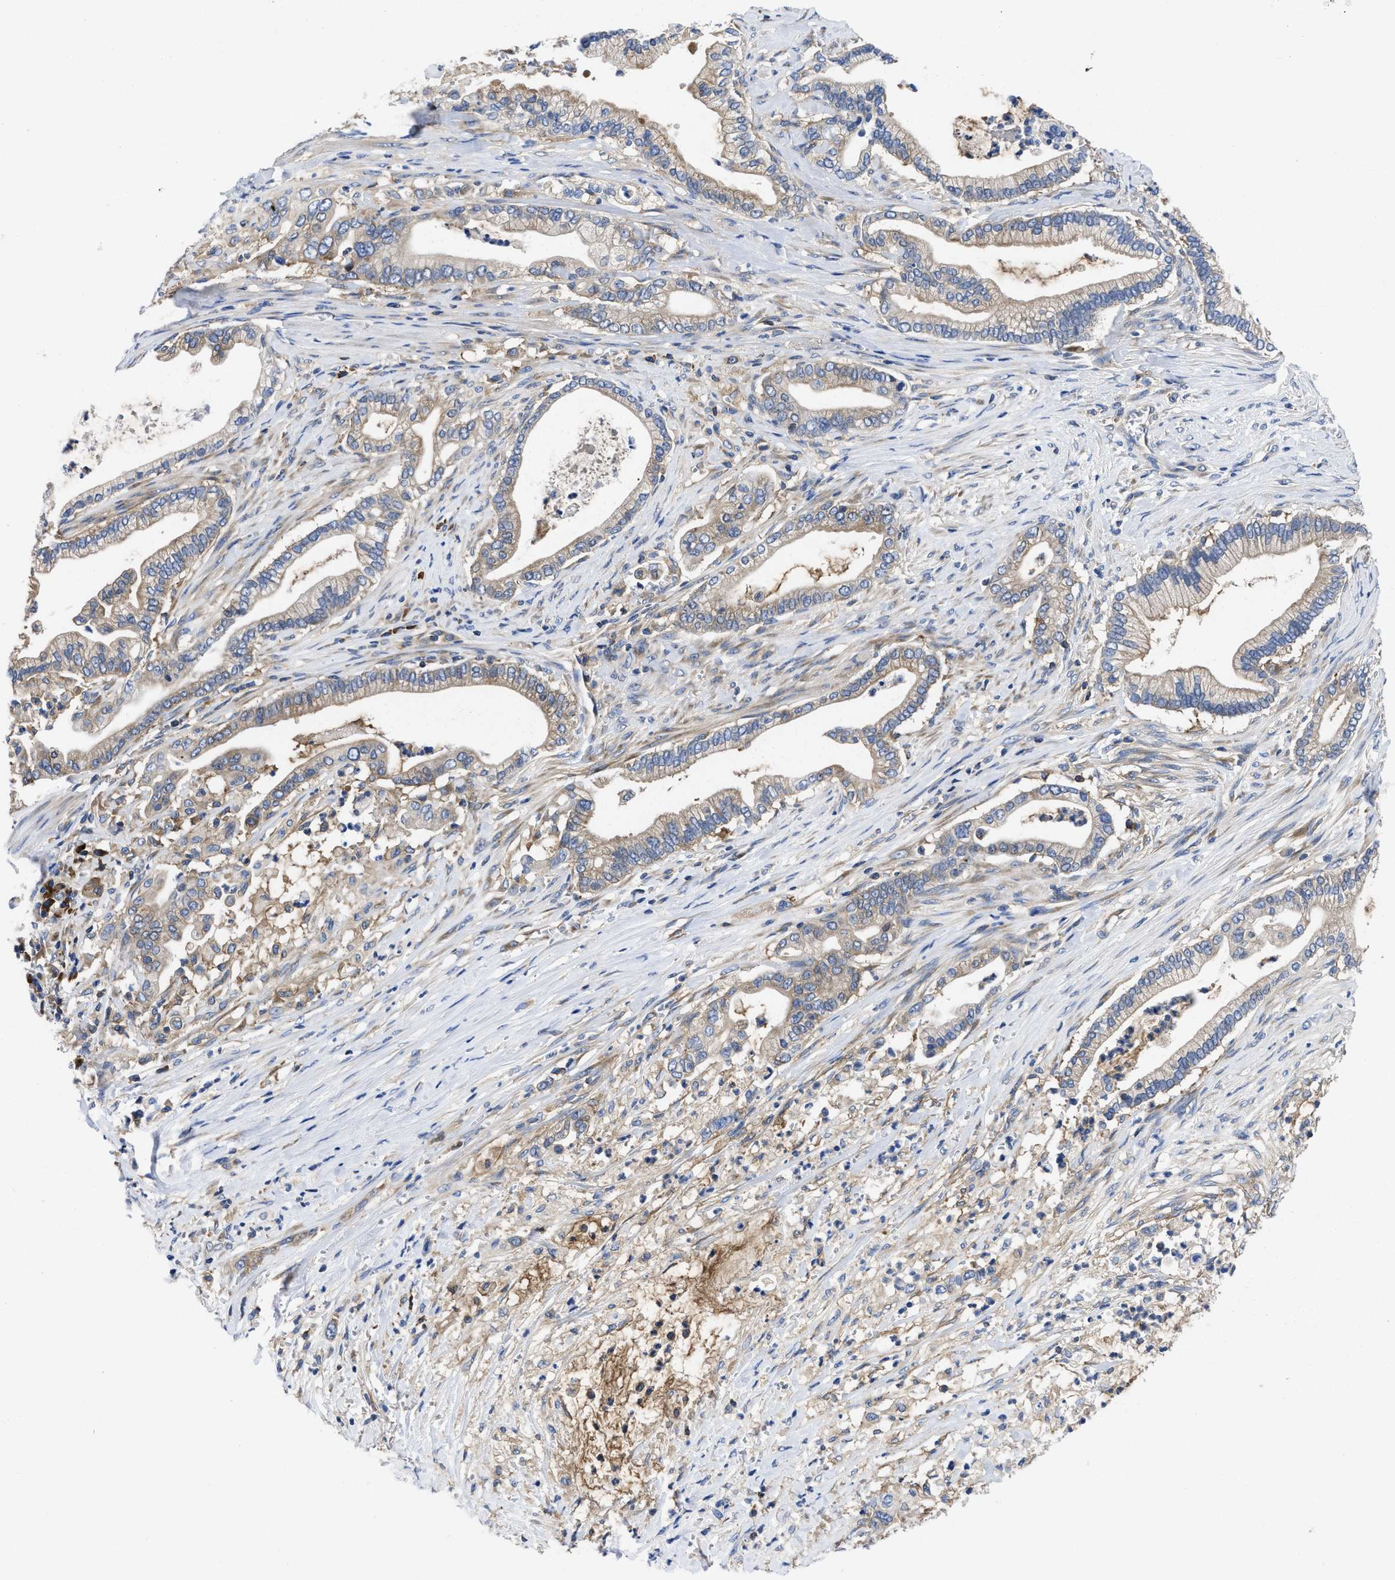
{"staining": {"intensity": "weak", "quantity": "<25%", "location": "cytoplasmic/membranous"}, "tissue": "pancreatic cancer", "cell_type": "Tumor cells", "image_type": "cancer", "snomed": [{"axis": "morphology", "description": "Adenocarcinoma, NOS"}, {"axis": "topography", "description": "Pancreas"}], "caption": "An immunohistochemistry (IHC) image of pancreatic cancer (adenocarcinoma) is shown. There is no staining in tumor cells of pancreatic cancer (adenocarcinoma).", "gene": "YARS1", "patient": {"sex": "male", "age": 69}}